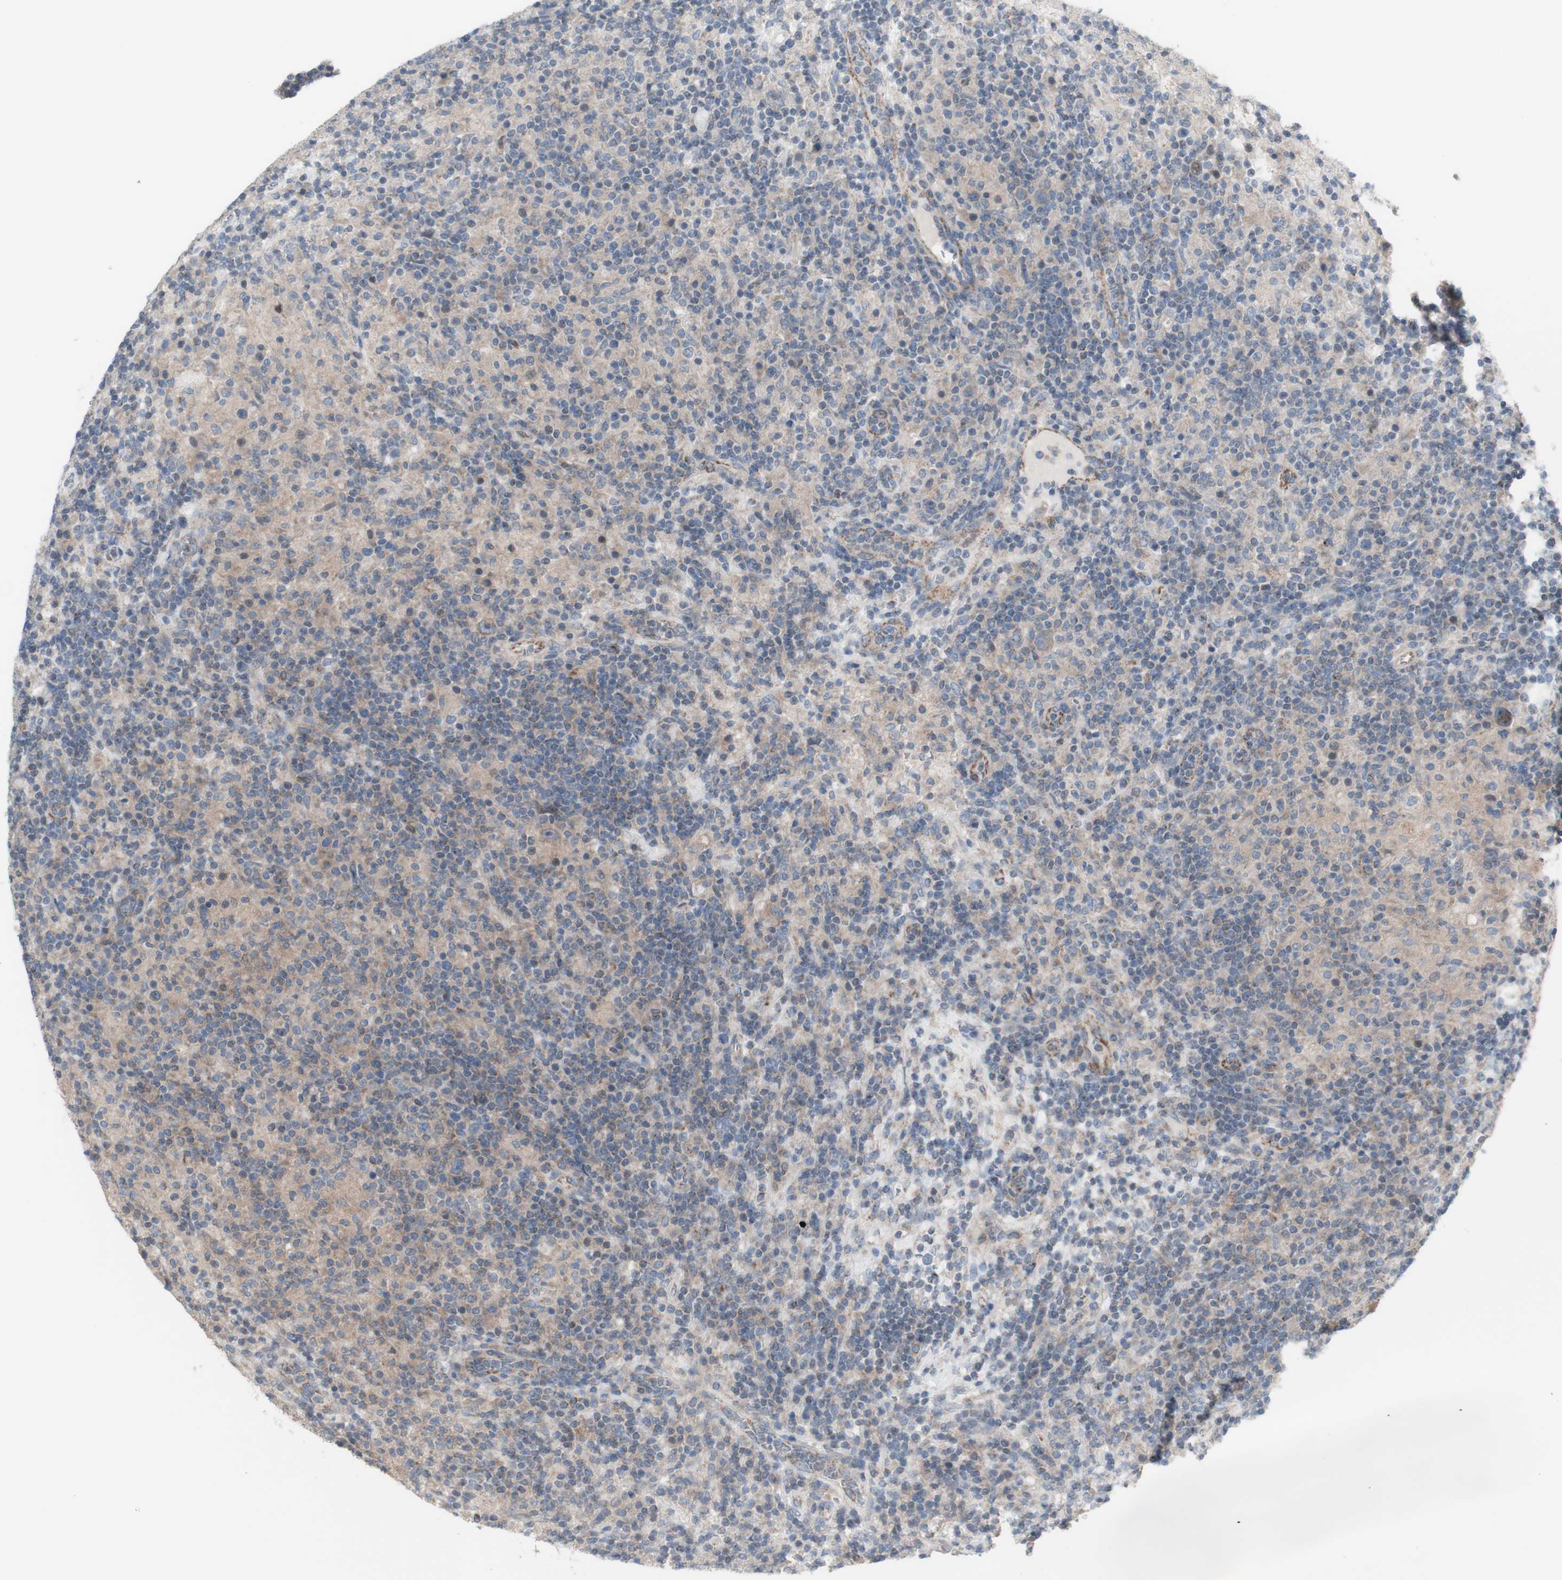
{"staining": {"intensity": "weak", "quantity": "<25%", "location": "cytoplasmic/membranous"}, "tissue": "lymphoma", "cell_type": "Tumor cells", "image_type": "cancer", "snomed": [{"axis": "morphology", "description": "Hodgkin's disease, NOS"}, {"axis": "topography", "description": "Lymph node"}], "caption": "Immunohistochemistry photomicrograph of human lymphoma stained for a protein (brown), which reveals no positivity in tumor cells.", "gene": "C3orf52", "patient": {"sex": "male", "age": 70}}